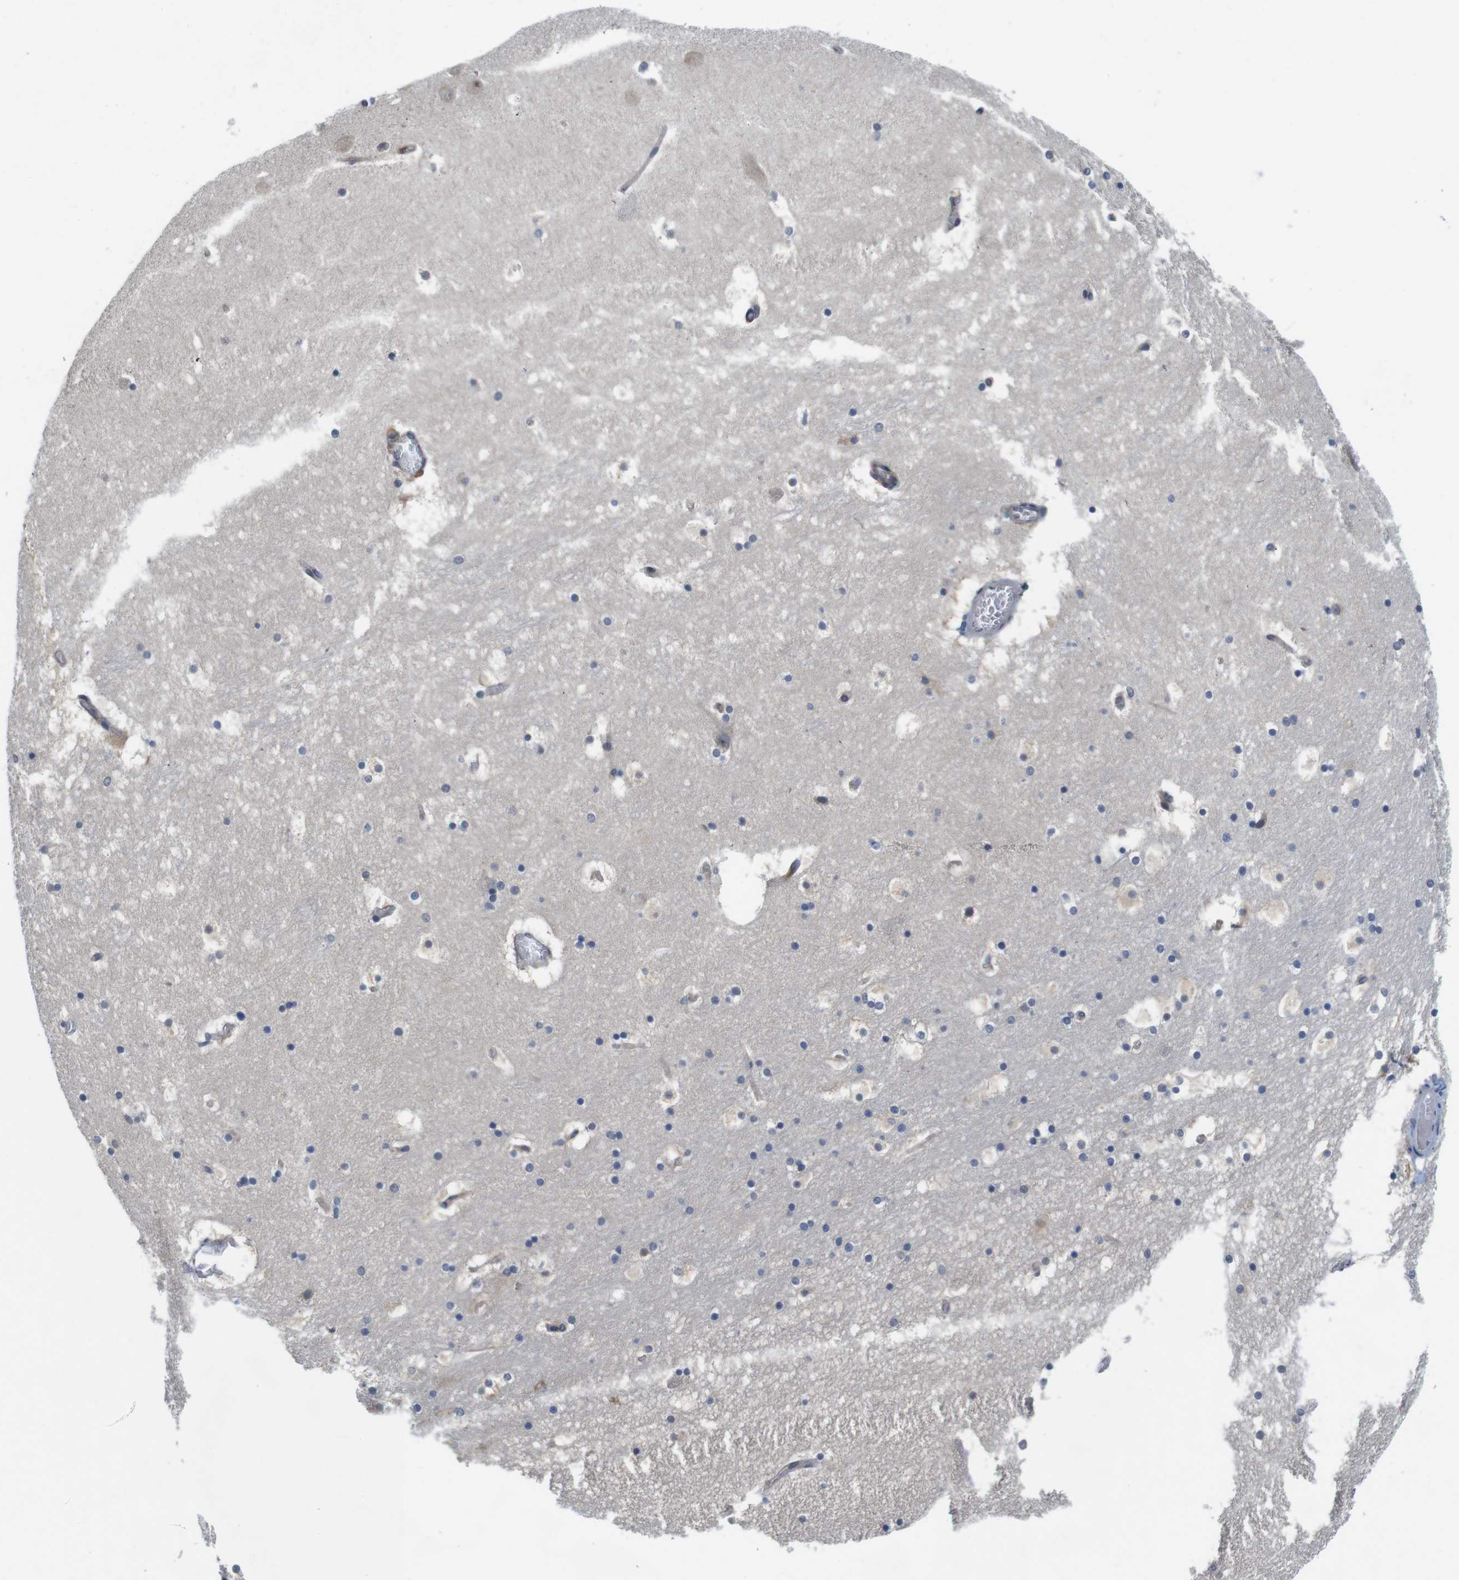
{"staining": {"intensity": "negative", "quantity": "none", "location": "none"}, "tissue": "hippocampus", "cell_type": "Glial cells", "image_type": "normal", "snomed": [{"axis": "morphology", "description": "Normal tissue, NOS"}, {"axis": "topography", "description": "Hippocampus"}], "caption": "High magnification brightfield microscopy of benign hippocampus stained with DAB (brown) and counterstained with hematoxylin (blue): glial cells show no significant positivity. The staining is performed using DAB (3,3'-diaminobenzidine) brown chromogen with nuclei counter-stained in using hematoxylin.", "gene": "FADD", "patient": {"sex": "male", "age": 45}}